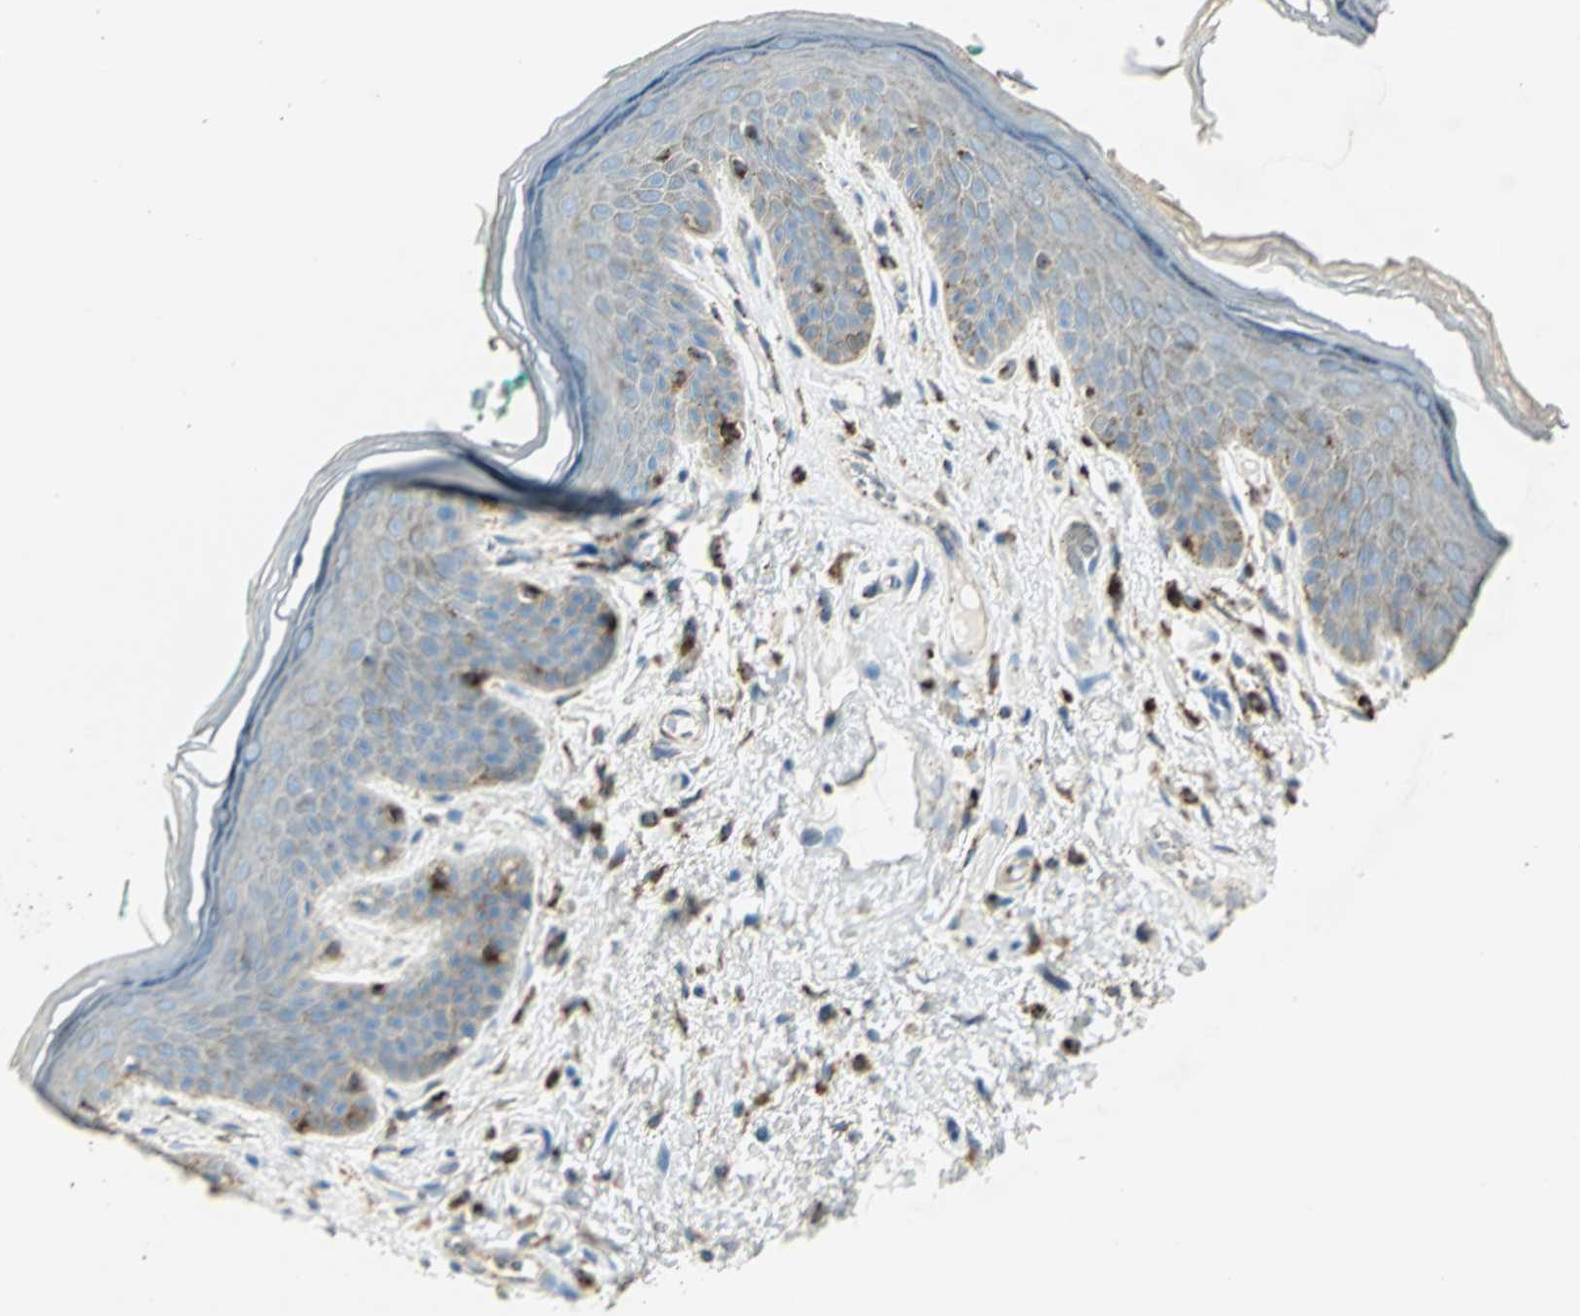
{"staining": {"intensity": "moderate", "quantity": "<25%", "location": "cytoplasmic/membranous"}, "tissue": "skin", "cell_type": "Epidermal cells", "image_type": "normal", "snomed": [{"axis": "morphology", "description": "Normal tissue, NOS"}, {"axis": "topography", "description": "Anal"}], "caption": "Epidermal cells demonstrate low levels of moderate cytoplasmic/membranous positivity in about <25% of cells in normal skin.", "gene": "ARSA", "patient": {"sex": "male", "age": 74}}